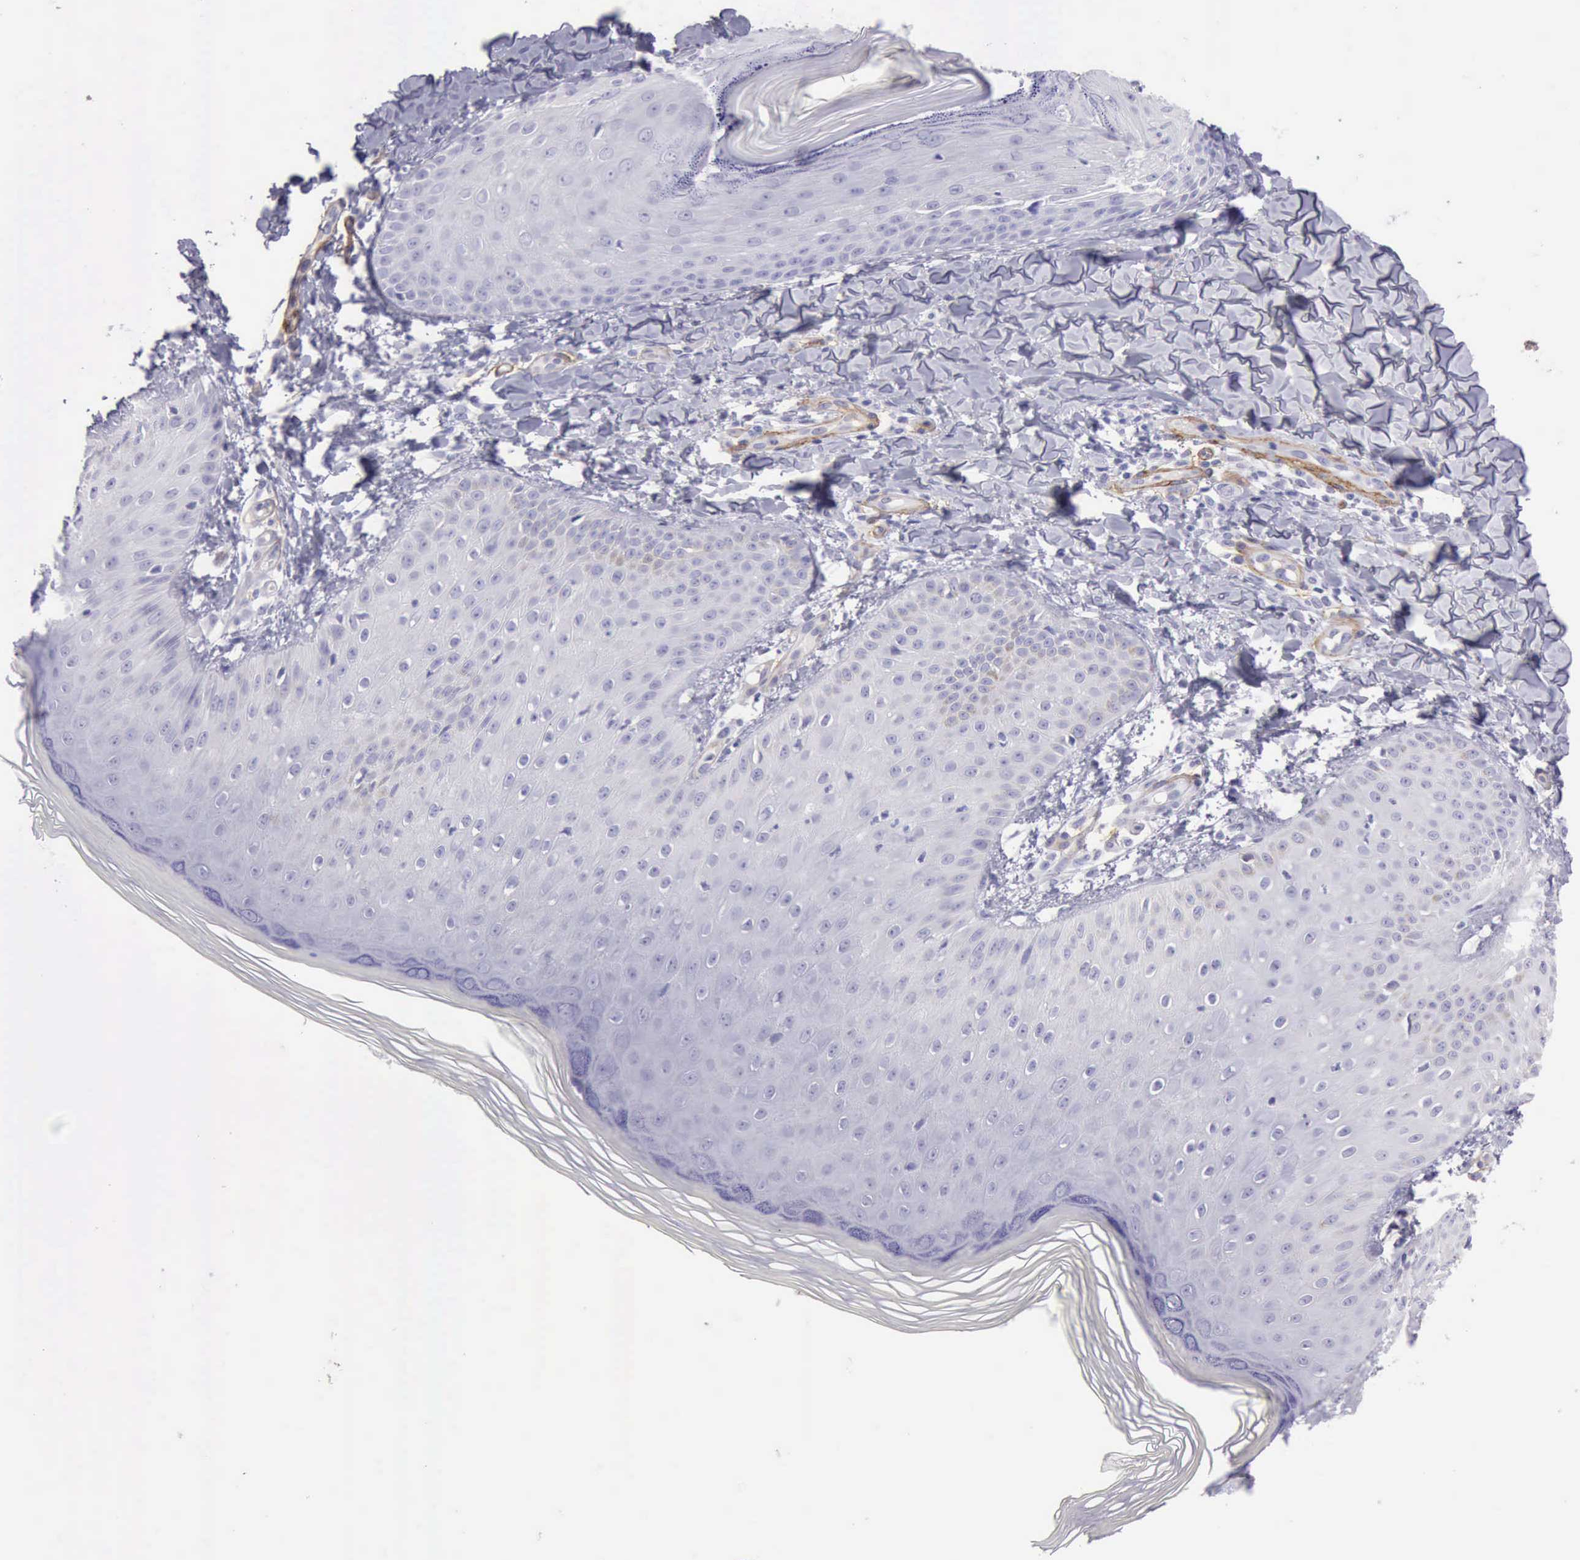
{"staining": {"intensity": "negative", "quantity": "none", "location": "none"}, "tissue": "skin", "cell_type": "Epidermal cells", "image_type": "normal", "snomed": [{"axis": "morphology", "description": "Normal tissue, NOS"}, {"axis": "morphology", "description": "Inflammation, NOS"}, {"axis": "topography", "description": "Soft tissue"}, {"axis": "topography", "description": "Anal"}], "caption": "Human skin stained for a protein using immunohistochemistry displays no expression in epidermal cells.", "gene": "AOC3", "patient": {"sex": "female", "age": 15}}